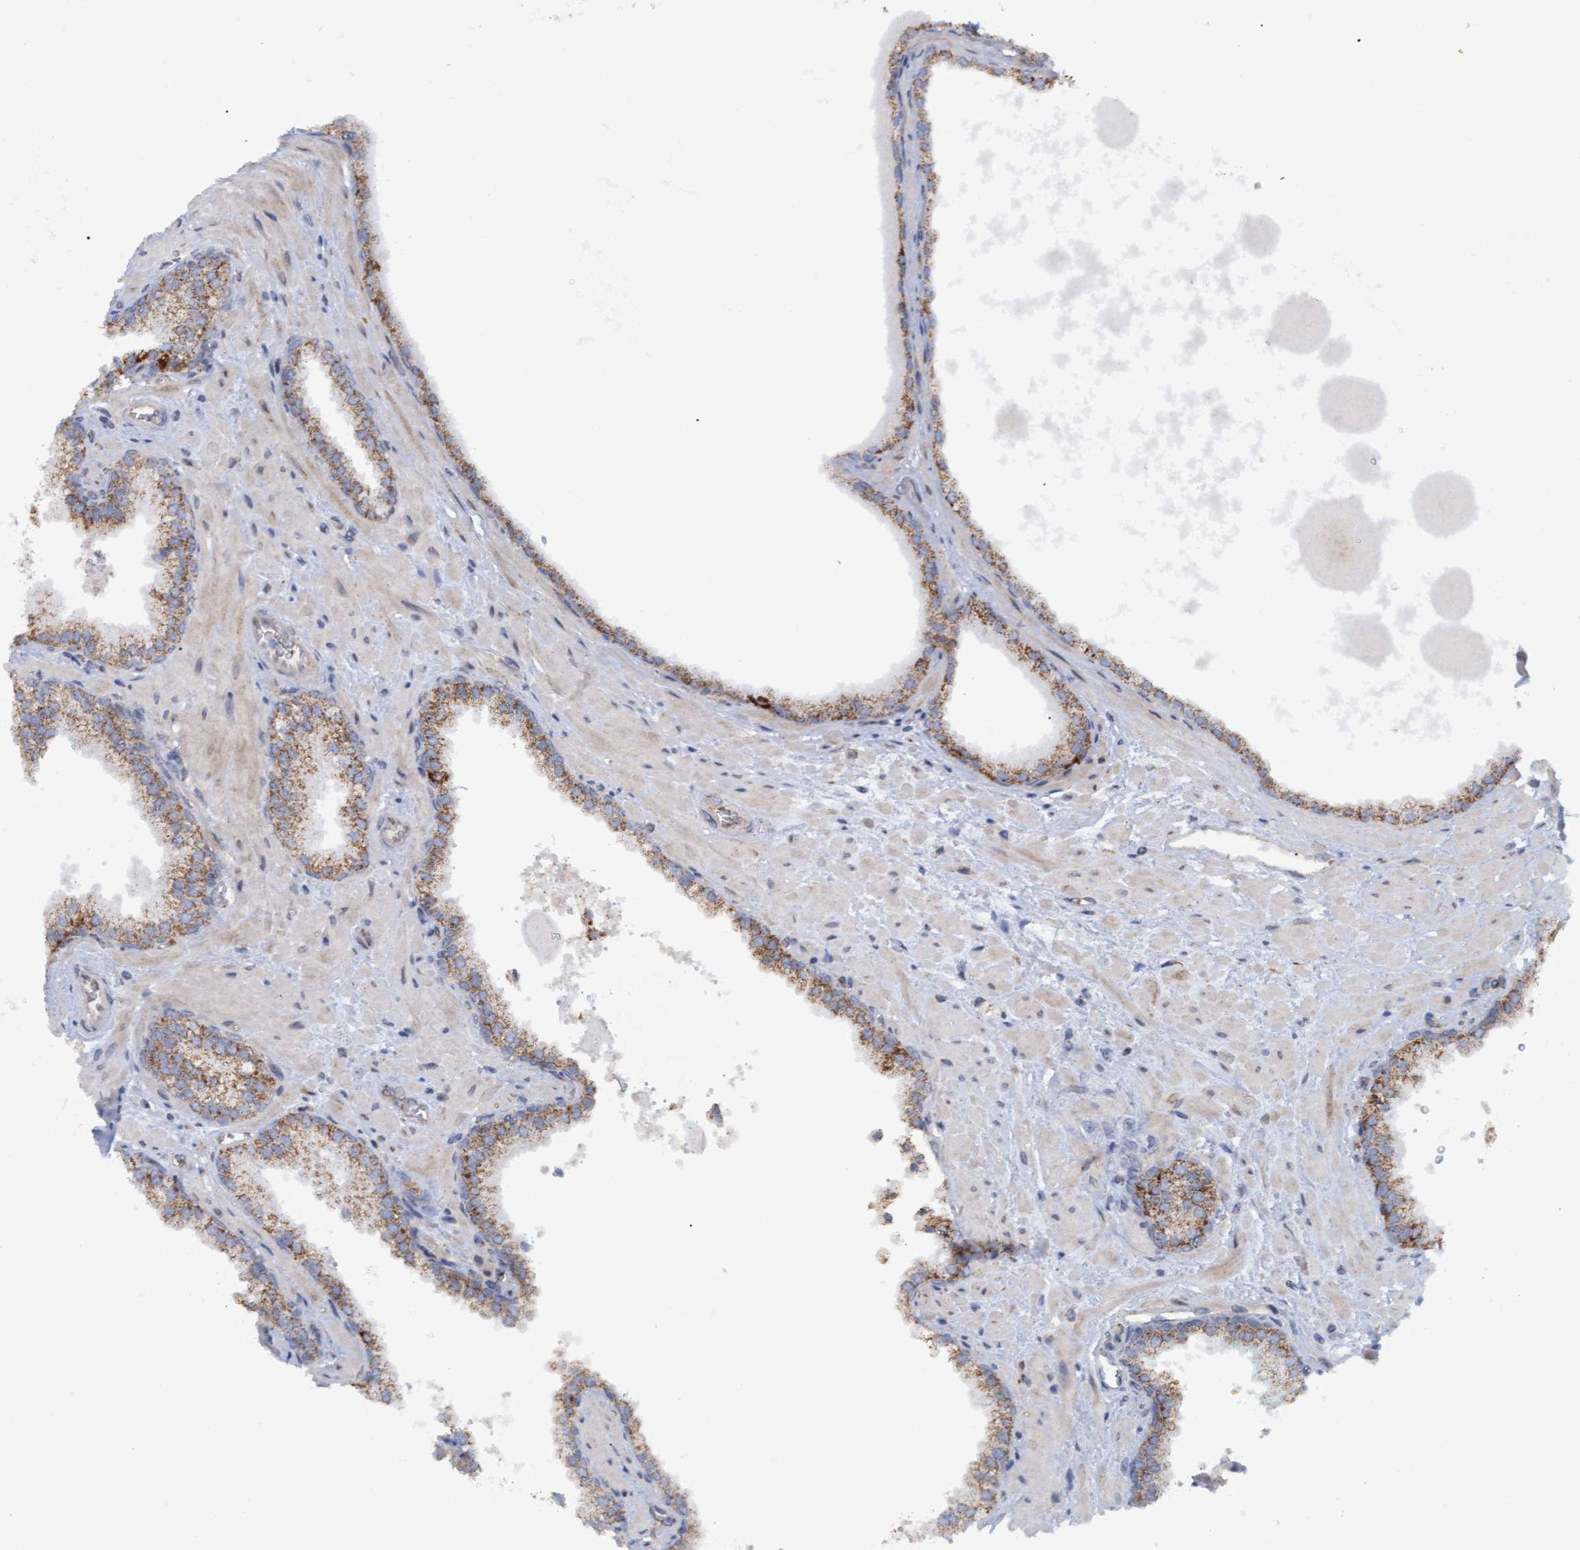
{"staining": {"intensity": "moderate", "quantity": ">75%", "location": "cytoplasmic/membranous"}, "tissue": "prostate cancer", "cell_type": "Tumor cells", "image_type": "cancer", "snomed": [{"axis": "morphology", "description": "Adenocarcinoma, Low grade"}, {"axis": "topography", "description": "Prostate"}], "caption": "There is medium levels of moderate cytoplasmic/membranous expression in tumor cells of prostate cancer, as demonstrated by immunohistochemical staining (brown color).", "gene": "MGLL", "patient": {"sex": "male", "age": 71}}